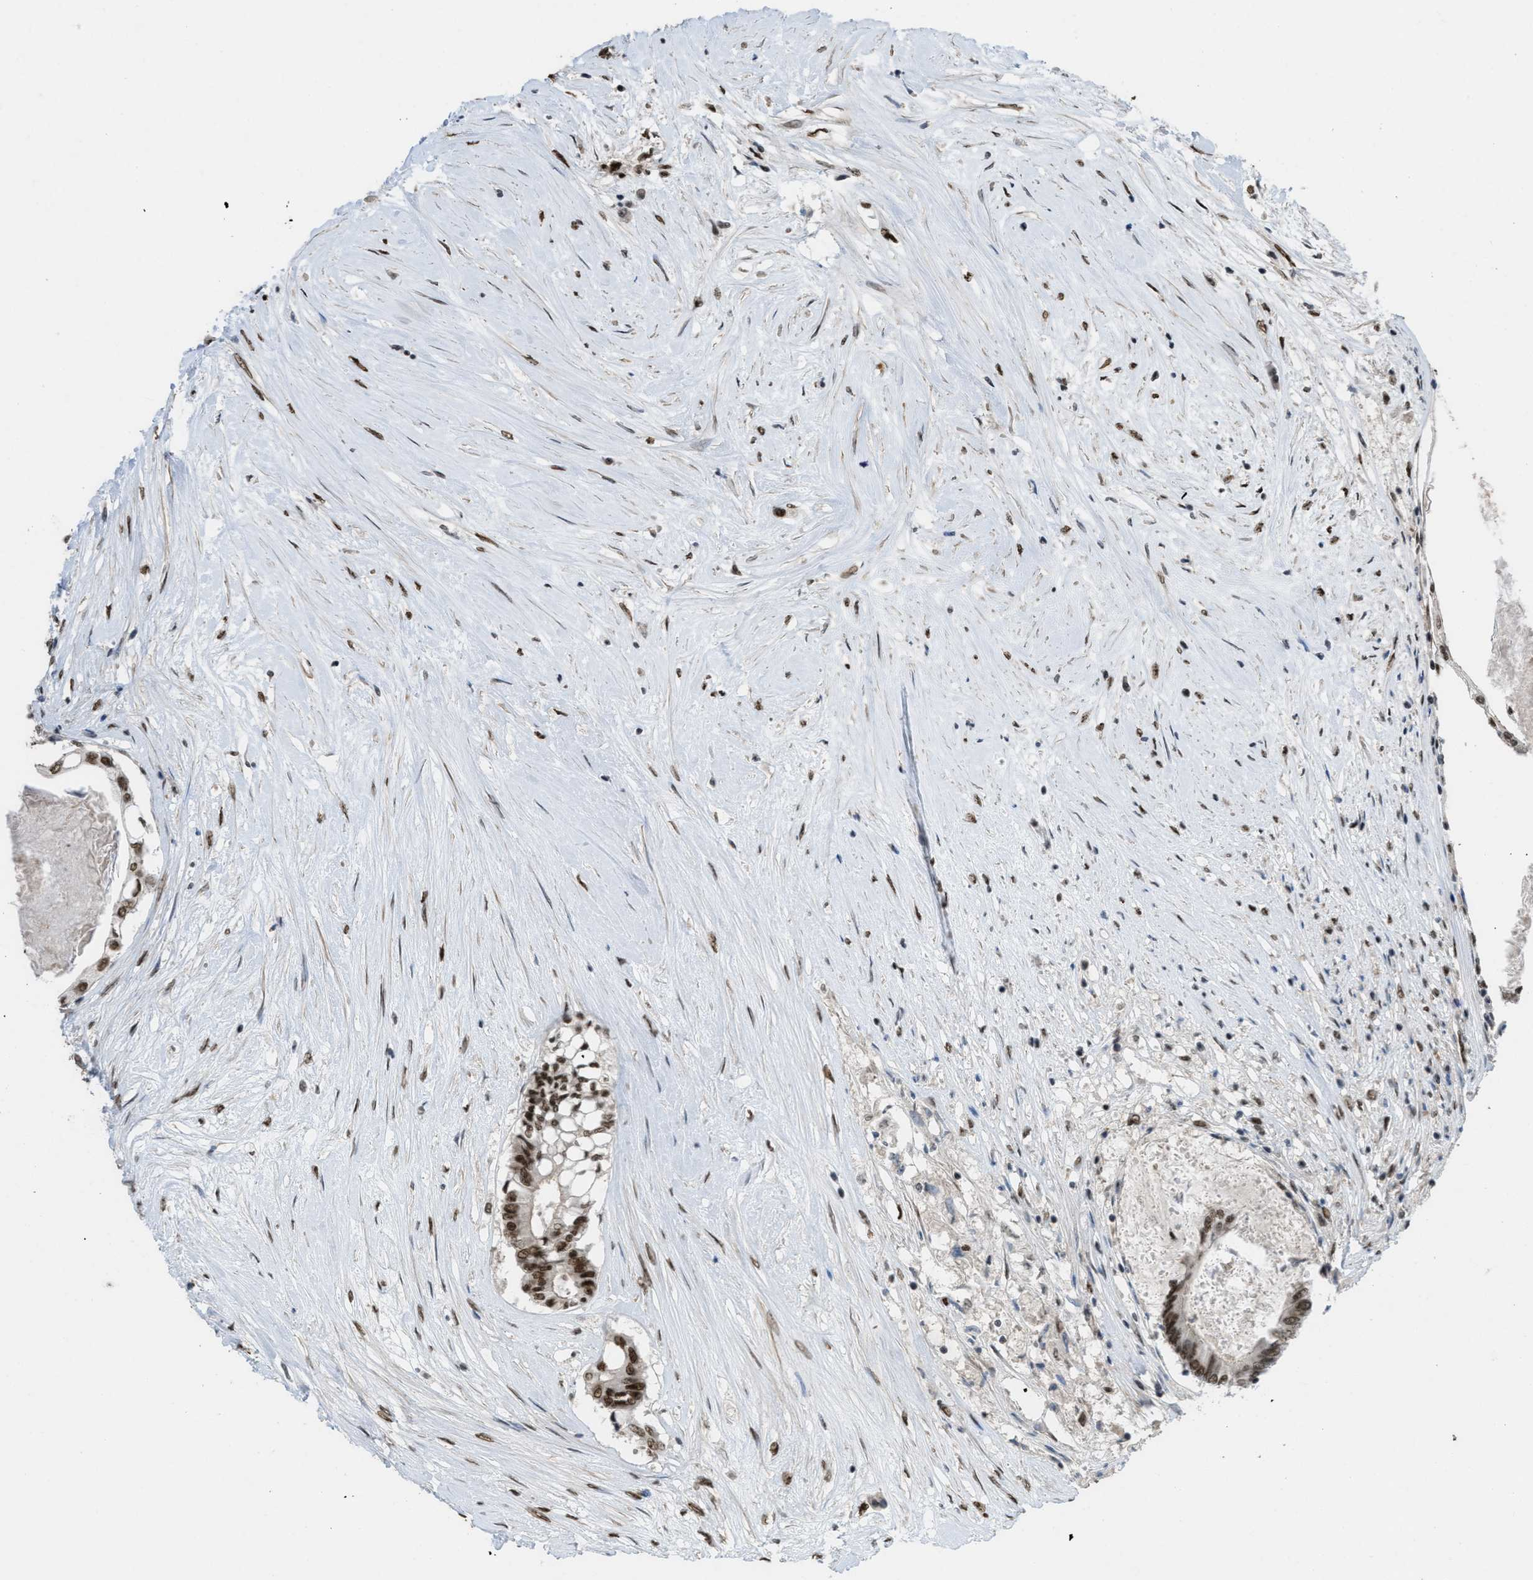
{"staining": {"intensity": "strong", "quantity": ">75%", "location": "nuclear"}, "tissue": "colorectal cancer", "cell_type": "Tumor cells", "image_type": "cancer", "snomed": [{"axis": "morphology", "description": "Adenocarcinoma, NOS"}, {"axis": "topography", "description": "Rectum"}], "caption": "Immunohistochemical staining of colorectal cancer (adenocarcinoma) displays high levels of strong nuclear staining in approximately >75% of tumor cells. Nuclei are stained in blue.", "gene": "CDT1", "patient": {"sex": "male", "age": 63}}